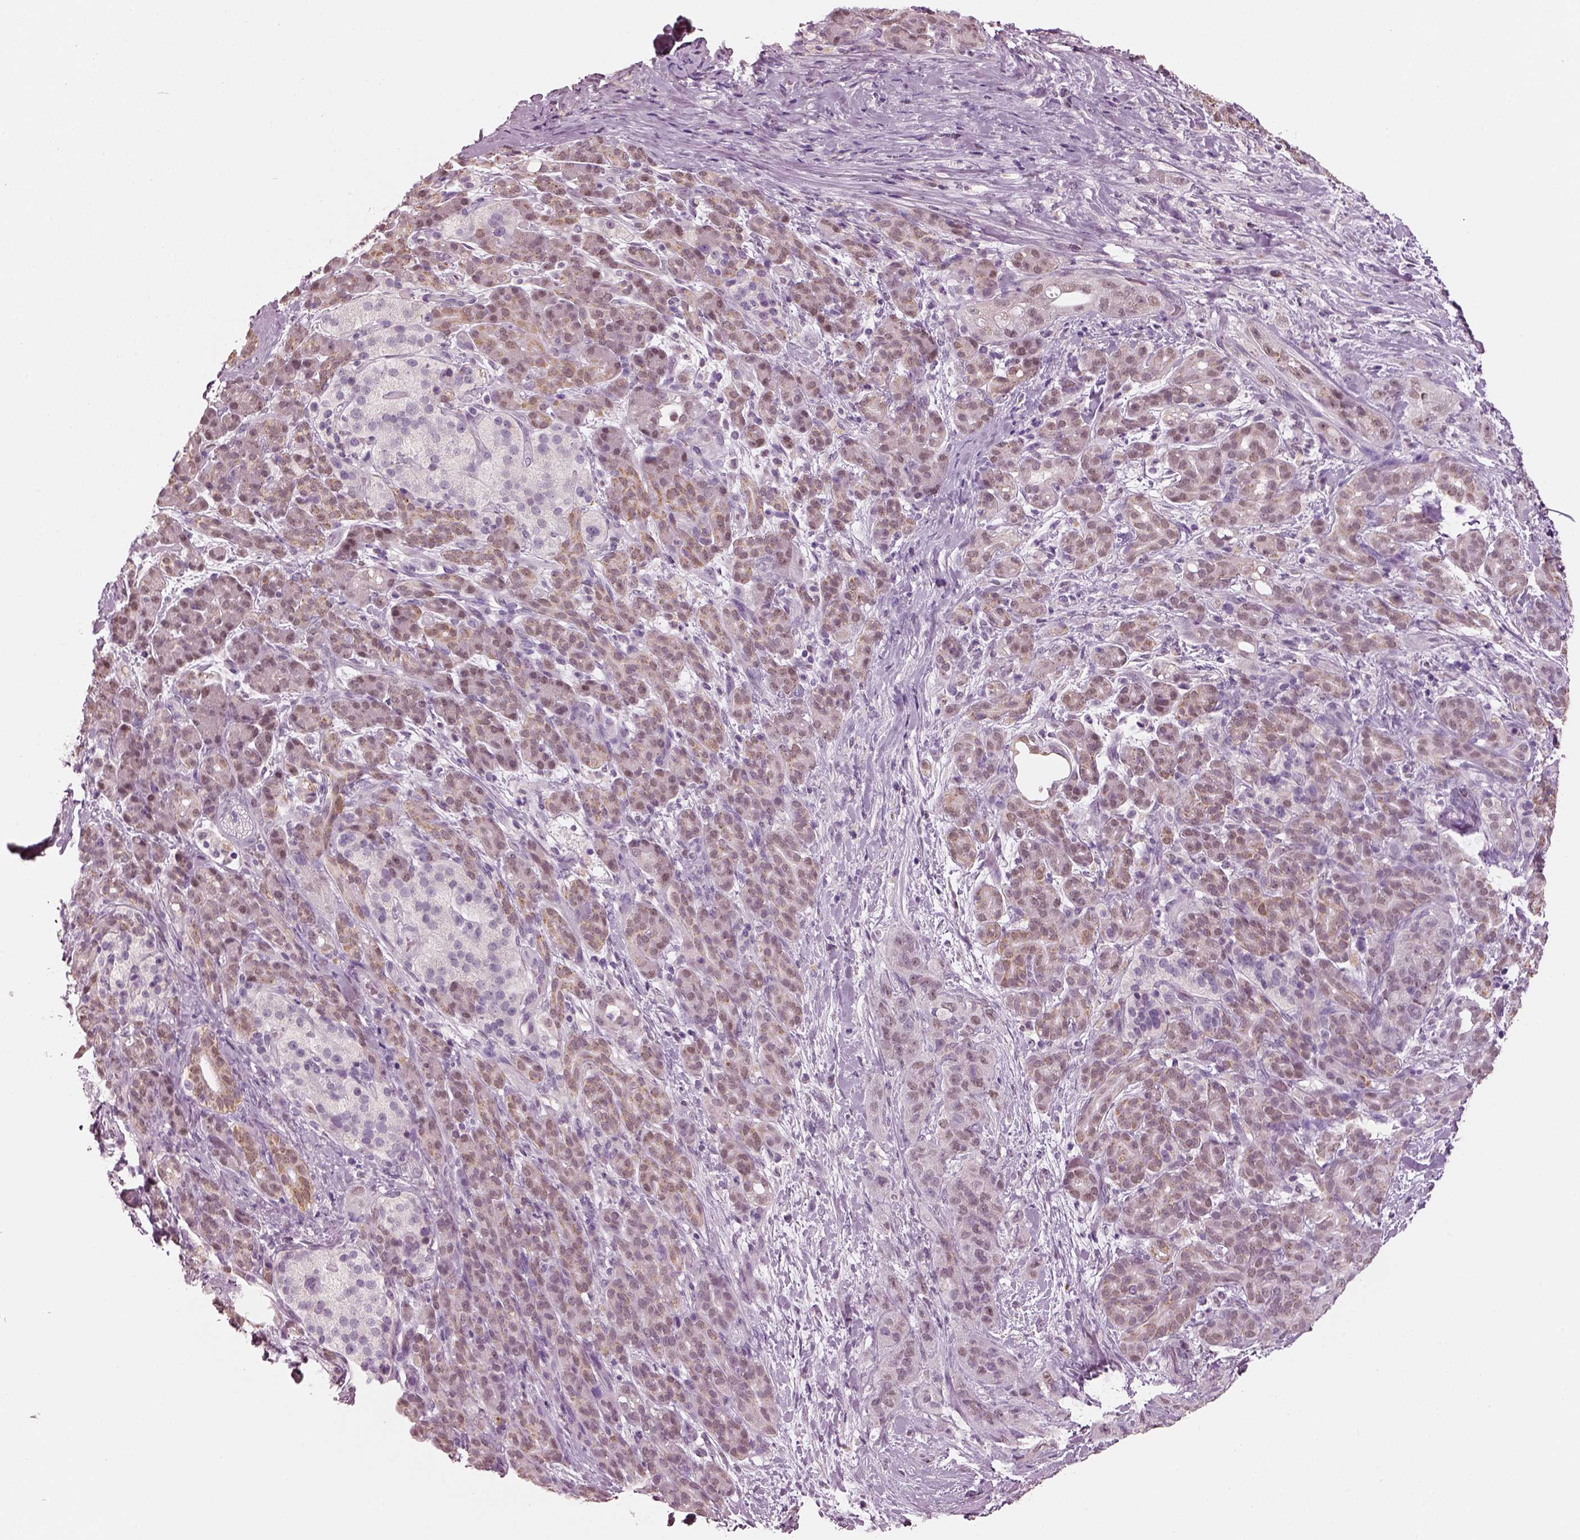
{"staining": {"intensity": "moderate", "quantity": ">75%", "location": "cytoplasmic/membranous"}, "tissue": "pancreatic cancer", "cell_type": "Tumor cells", "image_type": "cancer", "snomed": [{"axis": "morphology", "description": "Adenocarcinoma, NOS"}, {"axis": "topography", "description": "Pancreas"}], "caption": "A brown stain shows moderate cytoplasmic/membranous positivity of a protein in pancreatic cancer (adenocarcinoma) tumor cells.", "gene": "ELSPBP1", "patient": {"sex": "male", "age": 44}}